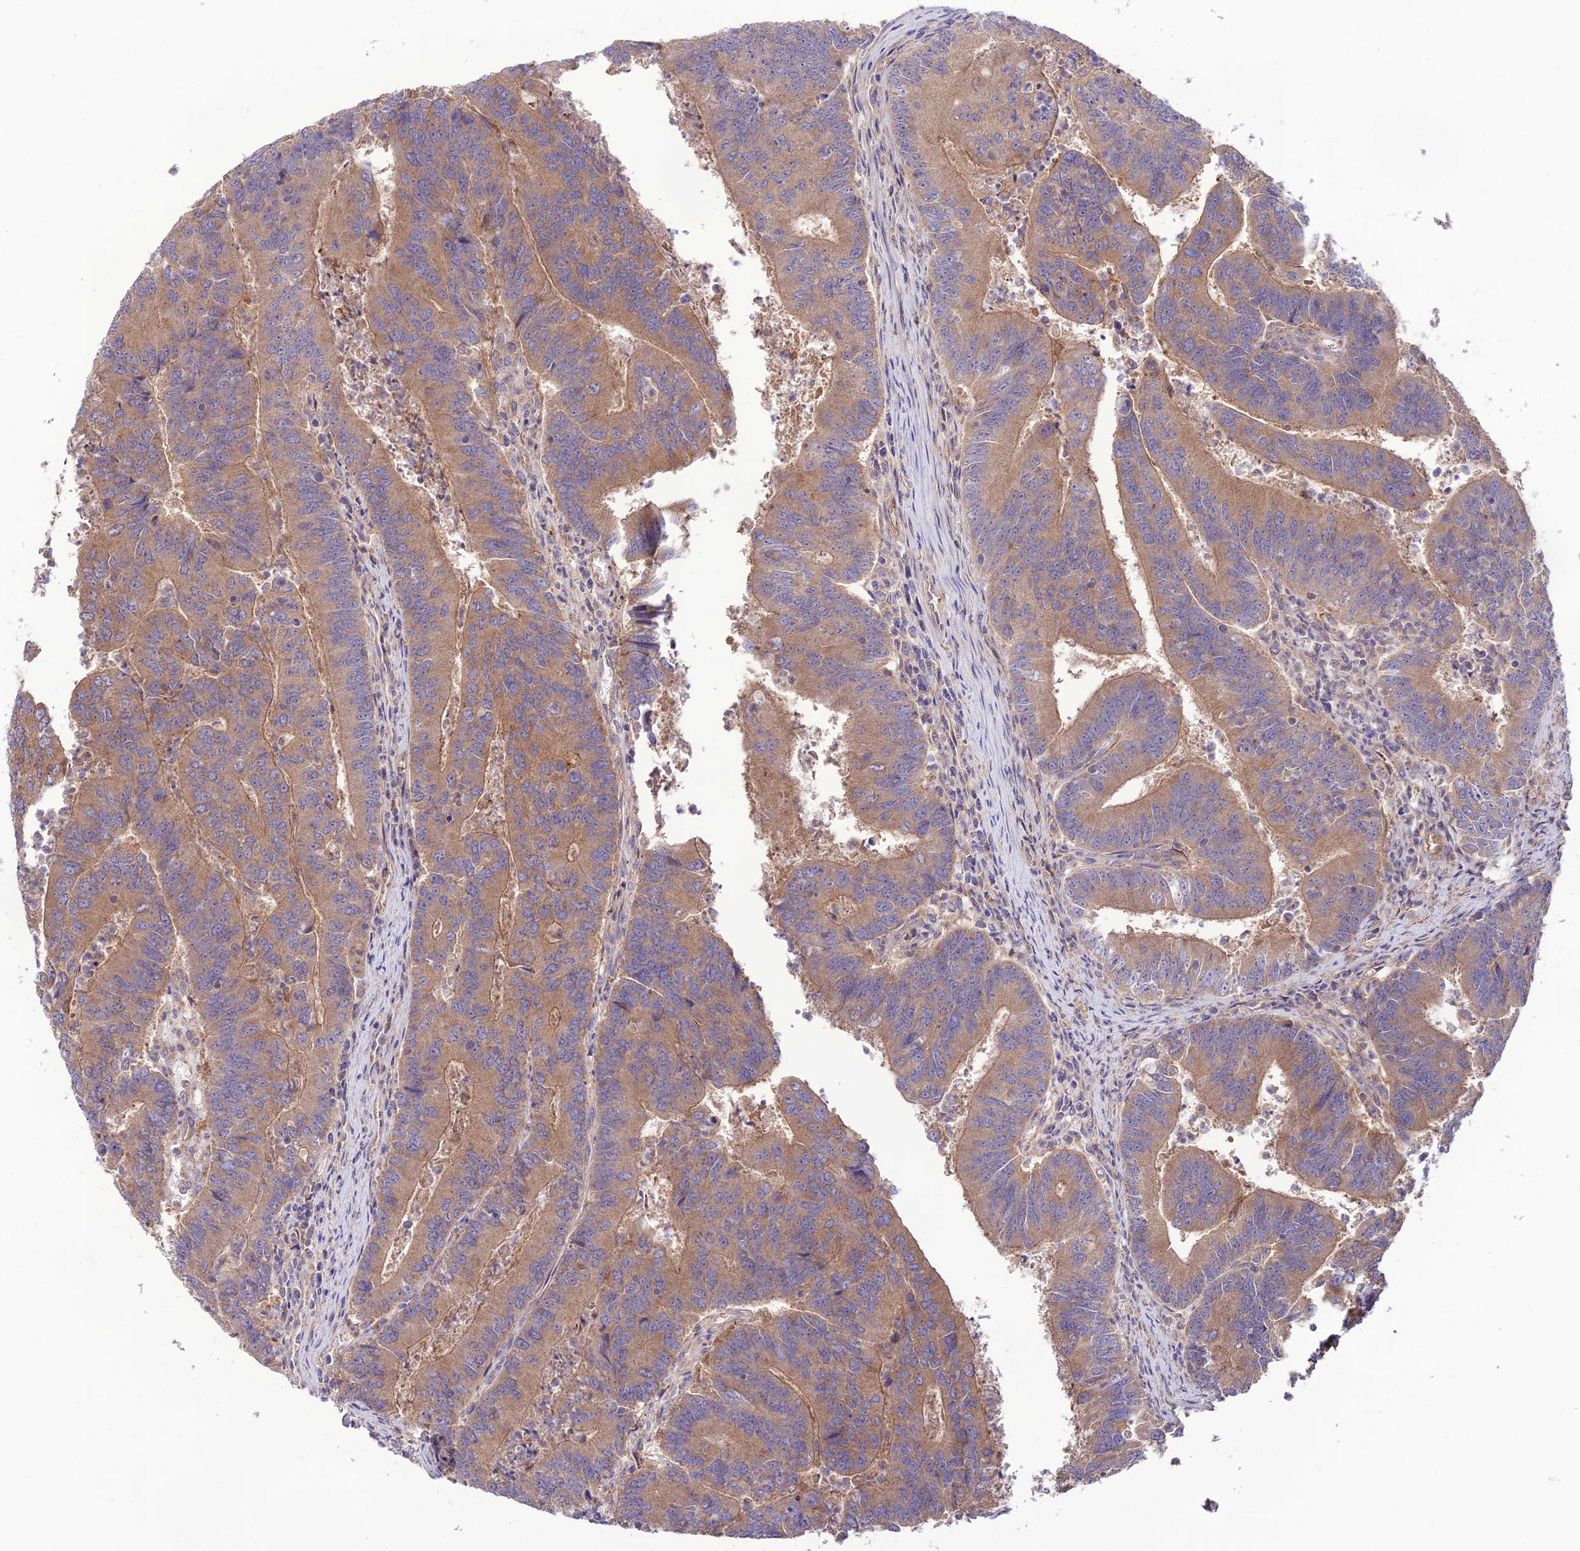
{"staining": {"intensity": "moderate", "quantity": ">75%", "location": "cytoplasmic/membranous"}, "tissue": "colorectal cancer", "cell_type": "Tumor cells", "image_type": "cancer", "snomed": [{"axis": "morphology", "description": "Adenocarcinoma, NOS"}, {"axis": "topography", "description": "Colon"}], "caption": "Immunohistochemical staining of colorectal cancer shows moderate cytoplasmic/membranous protein expression in about >75% of tumor cells.", "gene": "BRME1", "patient": {"sex": "female", "age": 67}}